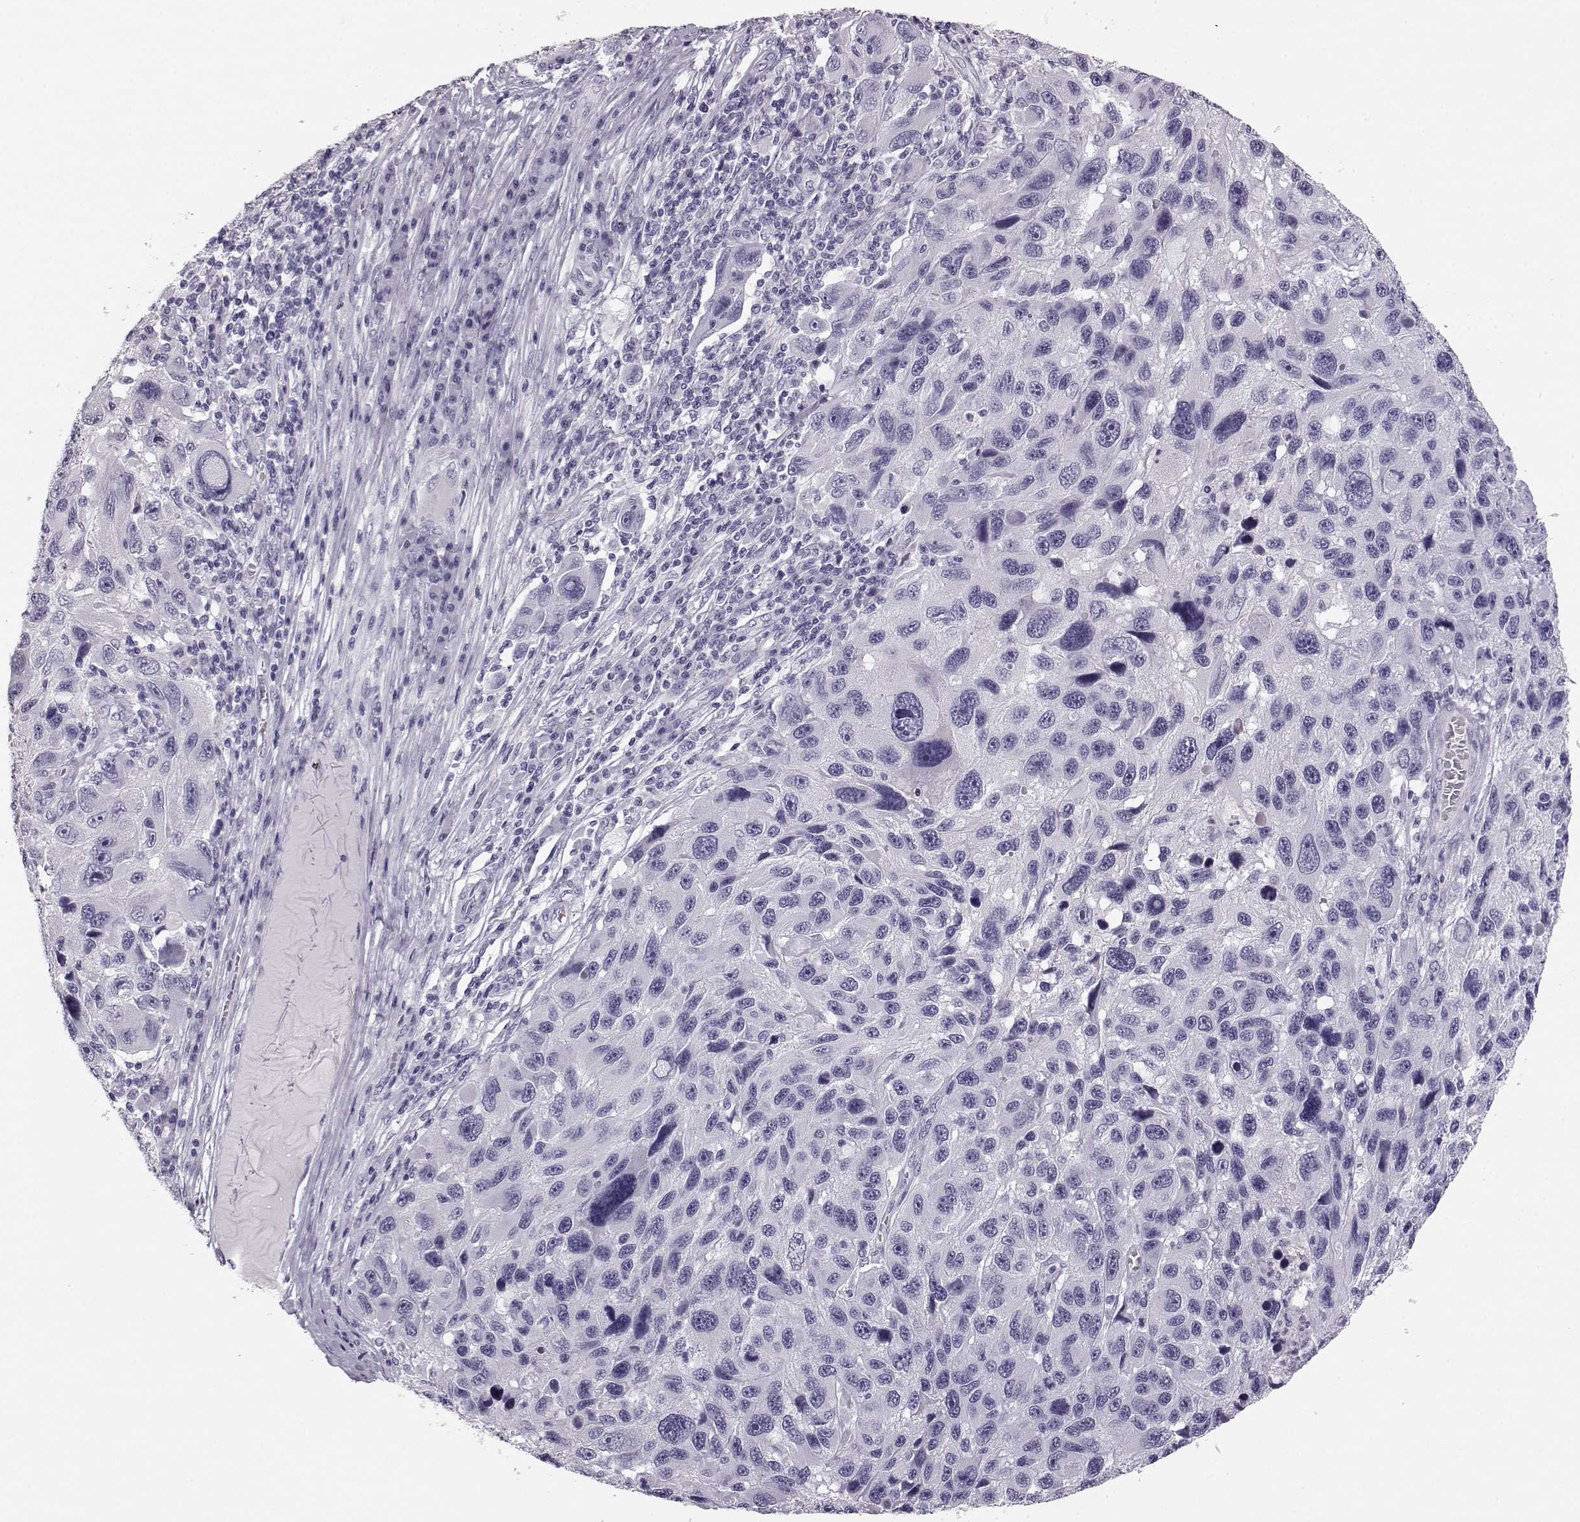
{"staining": {"intensity": "negative", "quantity": "none", "location": "none"}, "tissue": "melanoma", "cell_type": "Tumor cells", "image_type": "cancer", "snomed": [{"axis": "morphology", "description": "Malignant melanoma, NOS"}, {"axis": "topography", "description": "Skin"}], "caption": "Immunohistochemical staining of human malignant melanoma demonstrates no significant expression in tumor cells. Nuclei are stained in blue.", "gene": "BFSP2", "patient": {"sex": "male", "age": 53}}